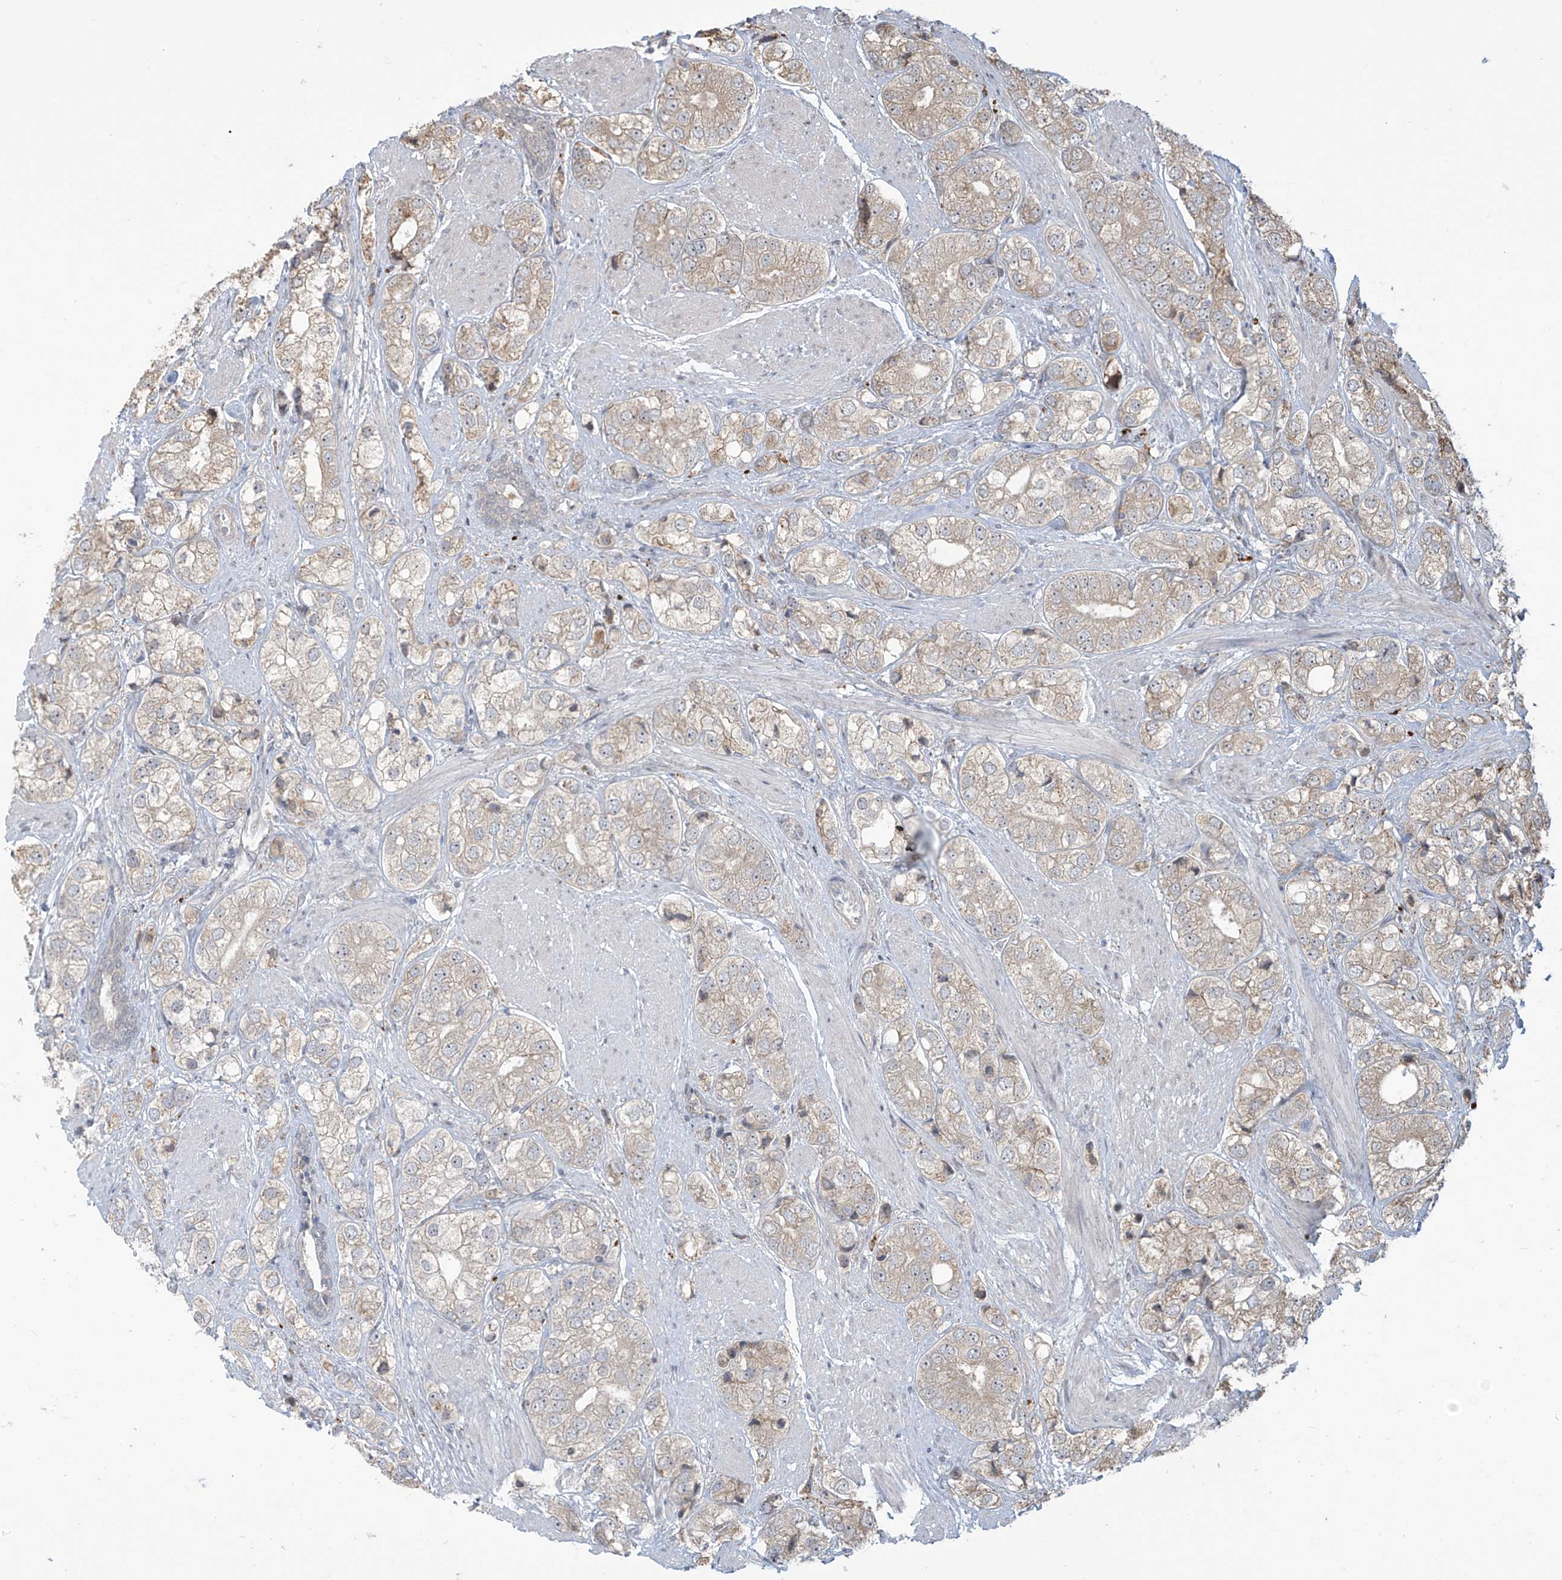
{"staining": {"intensity": "weak", "quantity": "<25%", "location": "cytoplasmic/membranous"}, "tissue": "prostate cancer", "cell_type": "Tumor cells", "image_type": "cancer", "snomed": [{"axis": "morphology", "description": "Adenocarcinoma, High grade"}, {"axis": "topography", "description": "Prostate"}], "caption": "DAB immunohistochemical staining of human prostate high-grade adenocarcinoma shows no significant staining in tumor cells.", "gene": "PLEKHM3", "patient": {"sex": "male", "age": 50}}